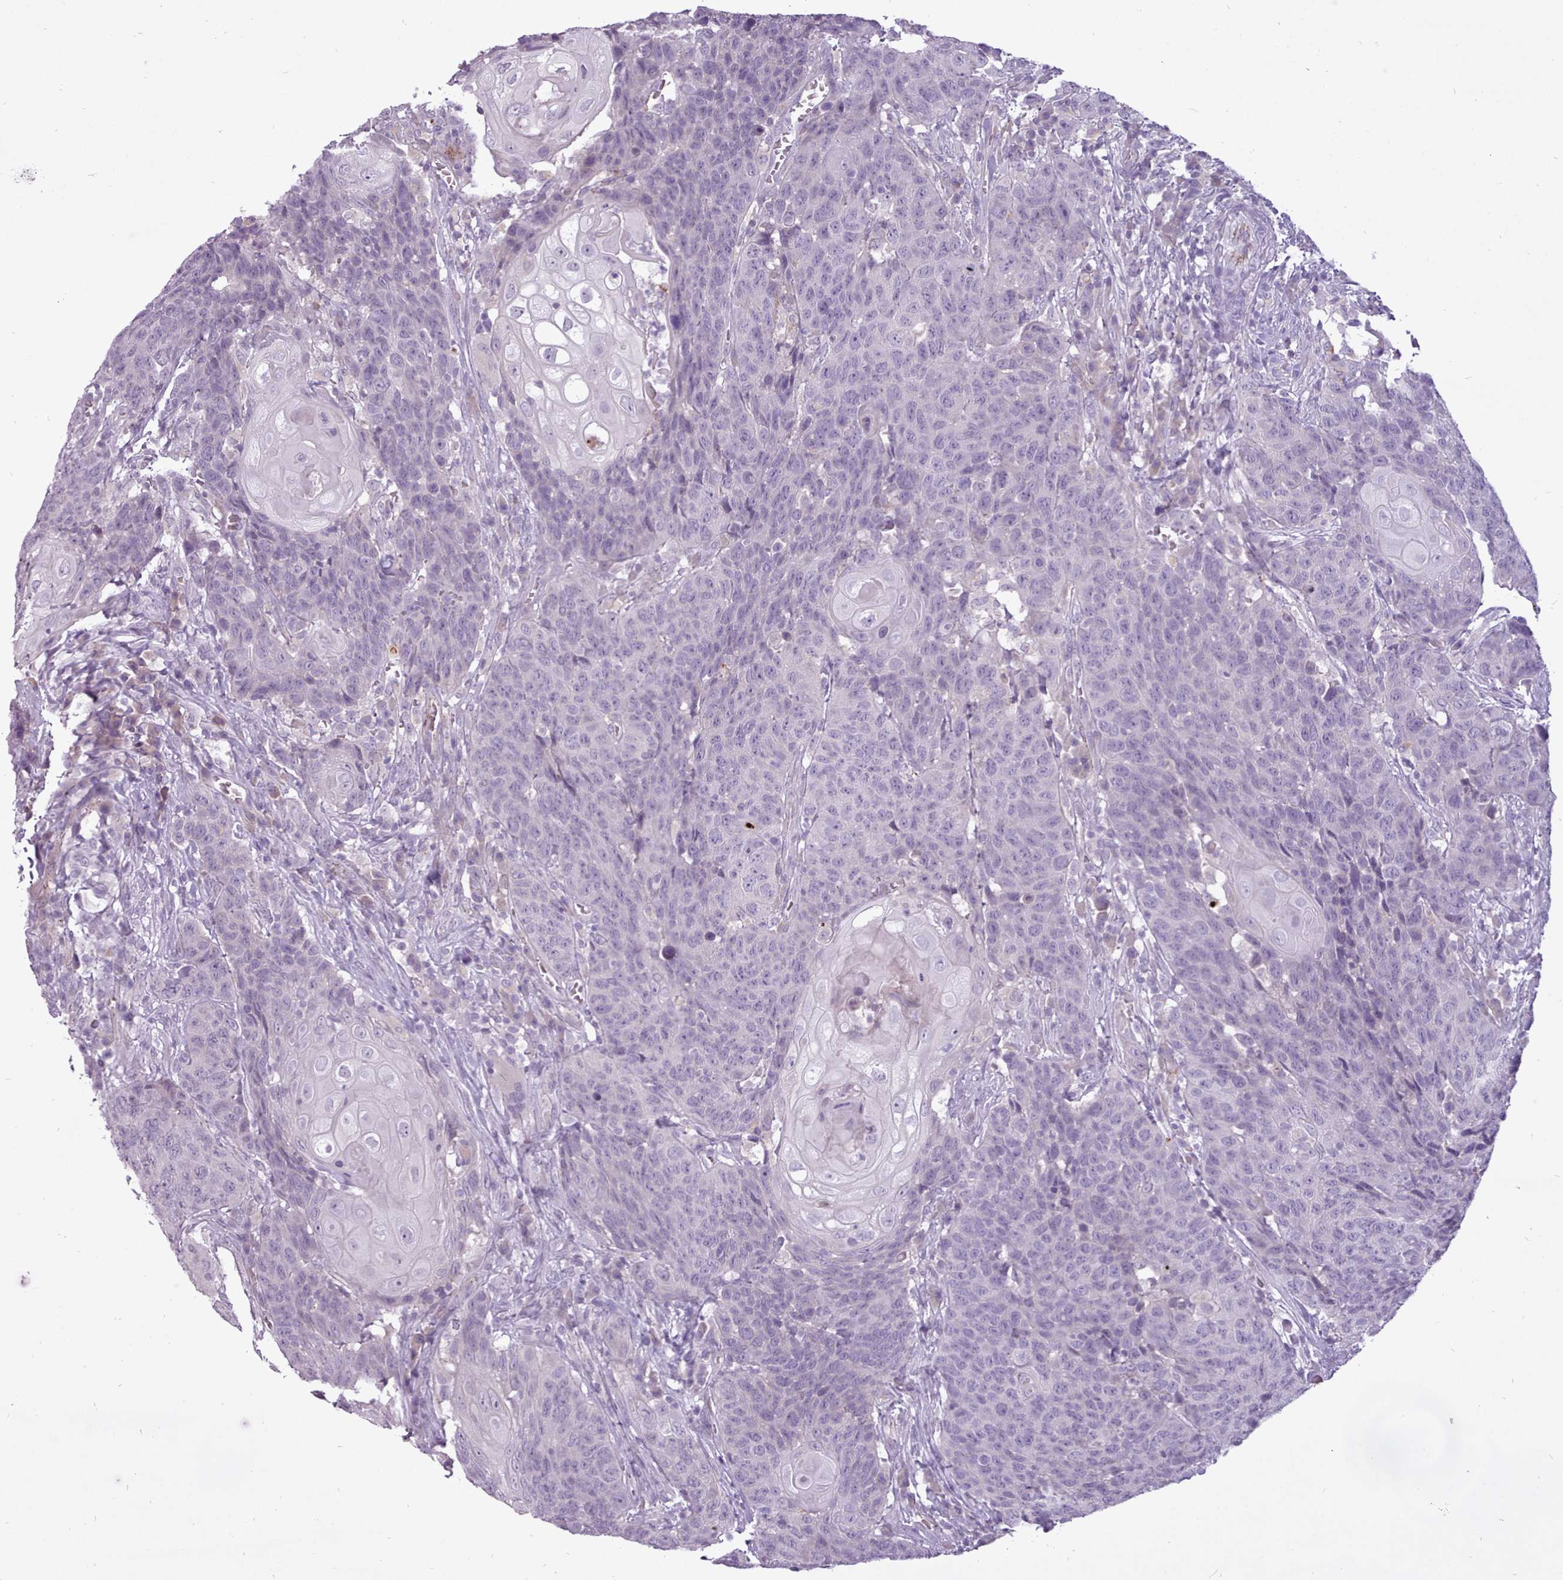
{"staining": {"intensity": "negative", "quantity": "none", "location": "none"}, "tissue": "head and neck cancer", "cell_type": "Tumor cells", "image_type": "cancer", "snomed": [{"axis": "morphology", "description": "Squamous cell carcinoma, NOS"}, {"axis": "topography", "description": "Head-Neck"}], "caption": "Photomicrograph shows no protein positivity in tumor cells of squamous cell carcinoma (head and neck) tissue. The staining was performed using DAB to visualize the protein expression in brown, while the nuclei were stained in blue with hematoxylin (Magnification: 20x).", "gene": "ATRAID", "patient": {"sex": "male", "age": 66}}